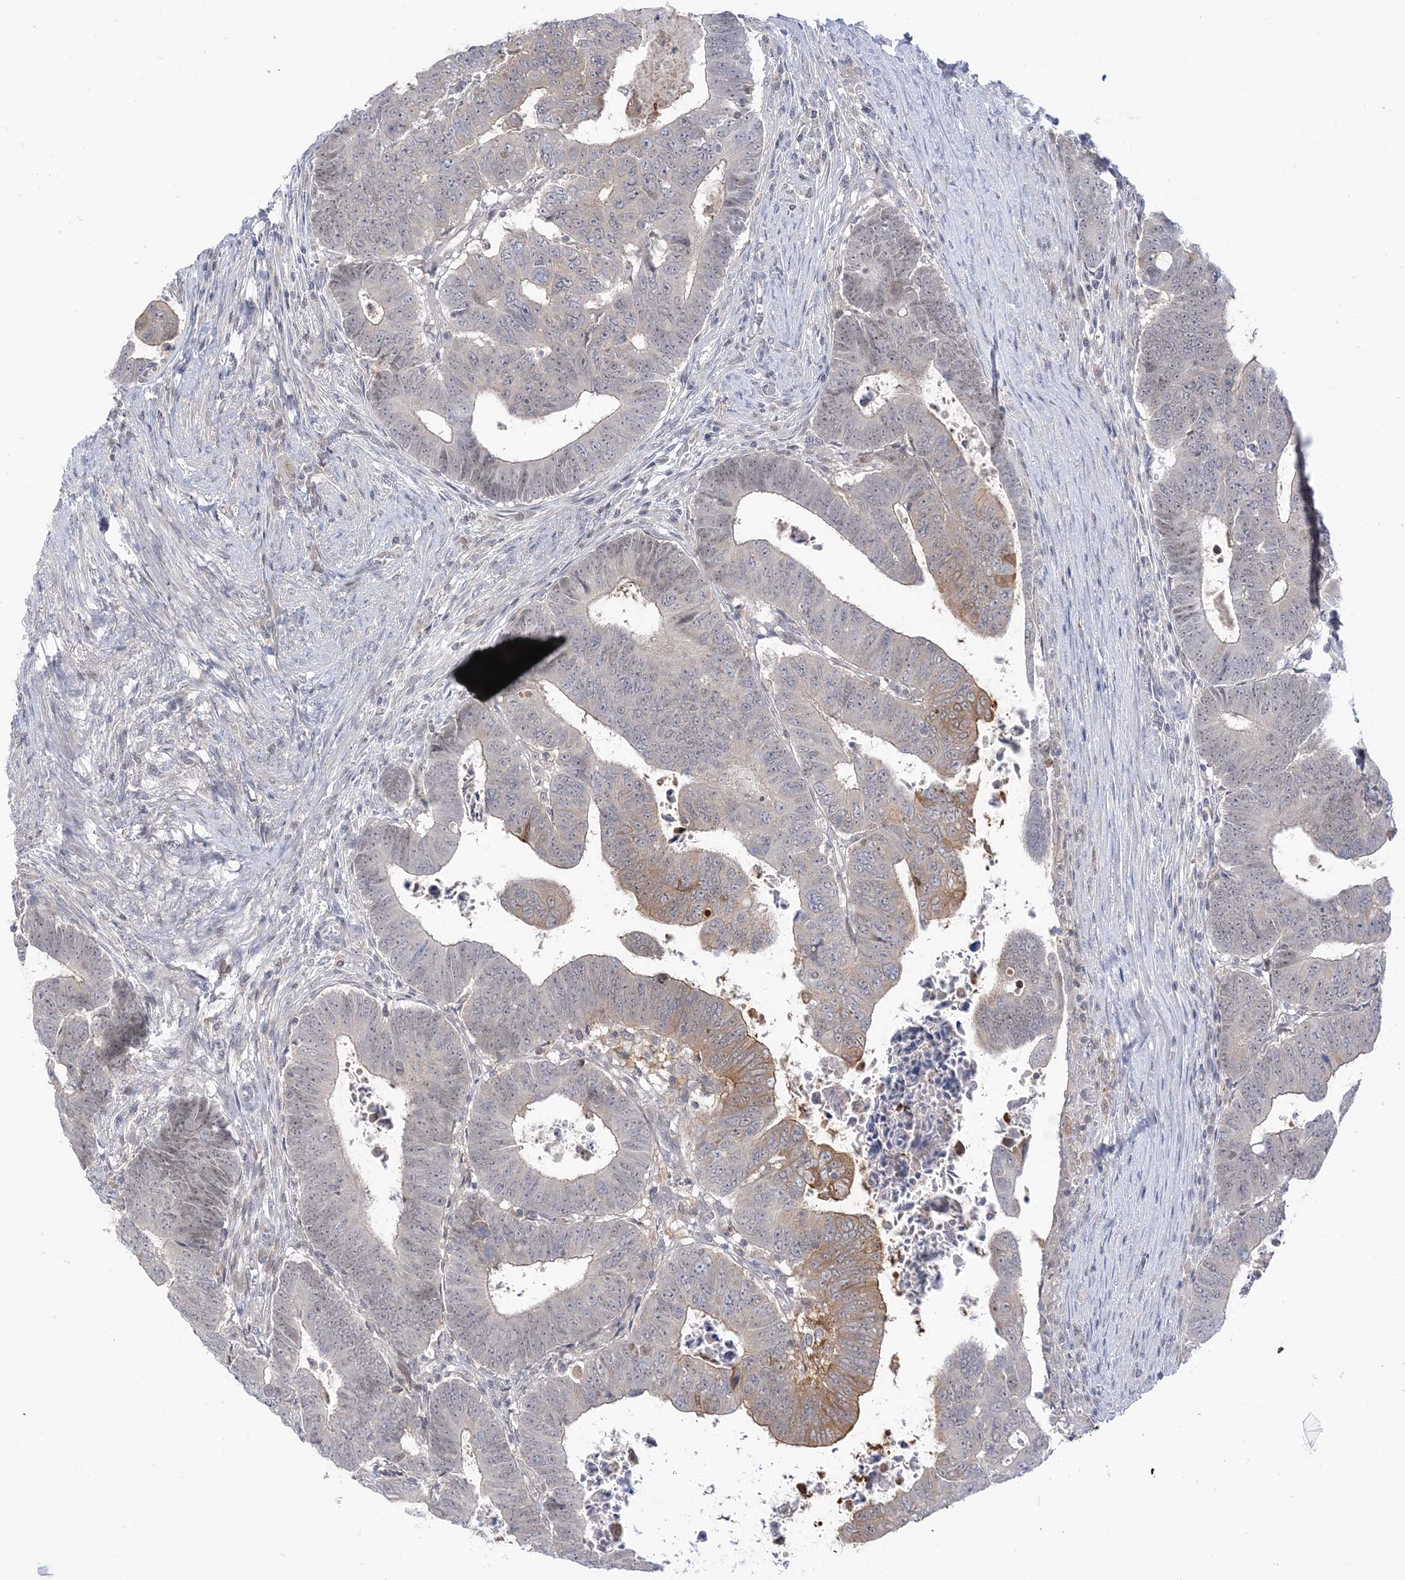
{"staining": {"intensity": "moderate", "quantity": "<25%", "location": "cytoplasmic/membranous"}, "tissue": "colorectal cancer", "cell_type": "Tumor cells", "image_type": "cancer", "snomed": [{"axis": "morphology", "description": "Normal tissue, NOS"}, {"axis": "morphology", "description": "Adenocarcinoma, NOS"}, {"axis": "topography", "description": "Rectum"}], "caption": "Immunohistochemical staining of adenocarcinoma (colorectal) exhibits low levels of moderate cytoplasmic/membranous staining in approximately <25% of tumor cells.", "gene": "THADA", "patient": {"sex": "female", "age": 65}}